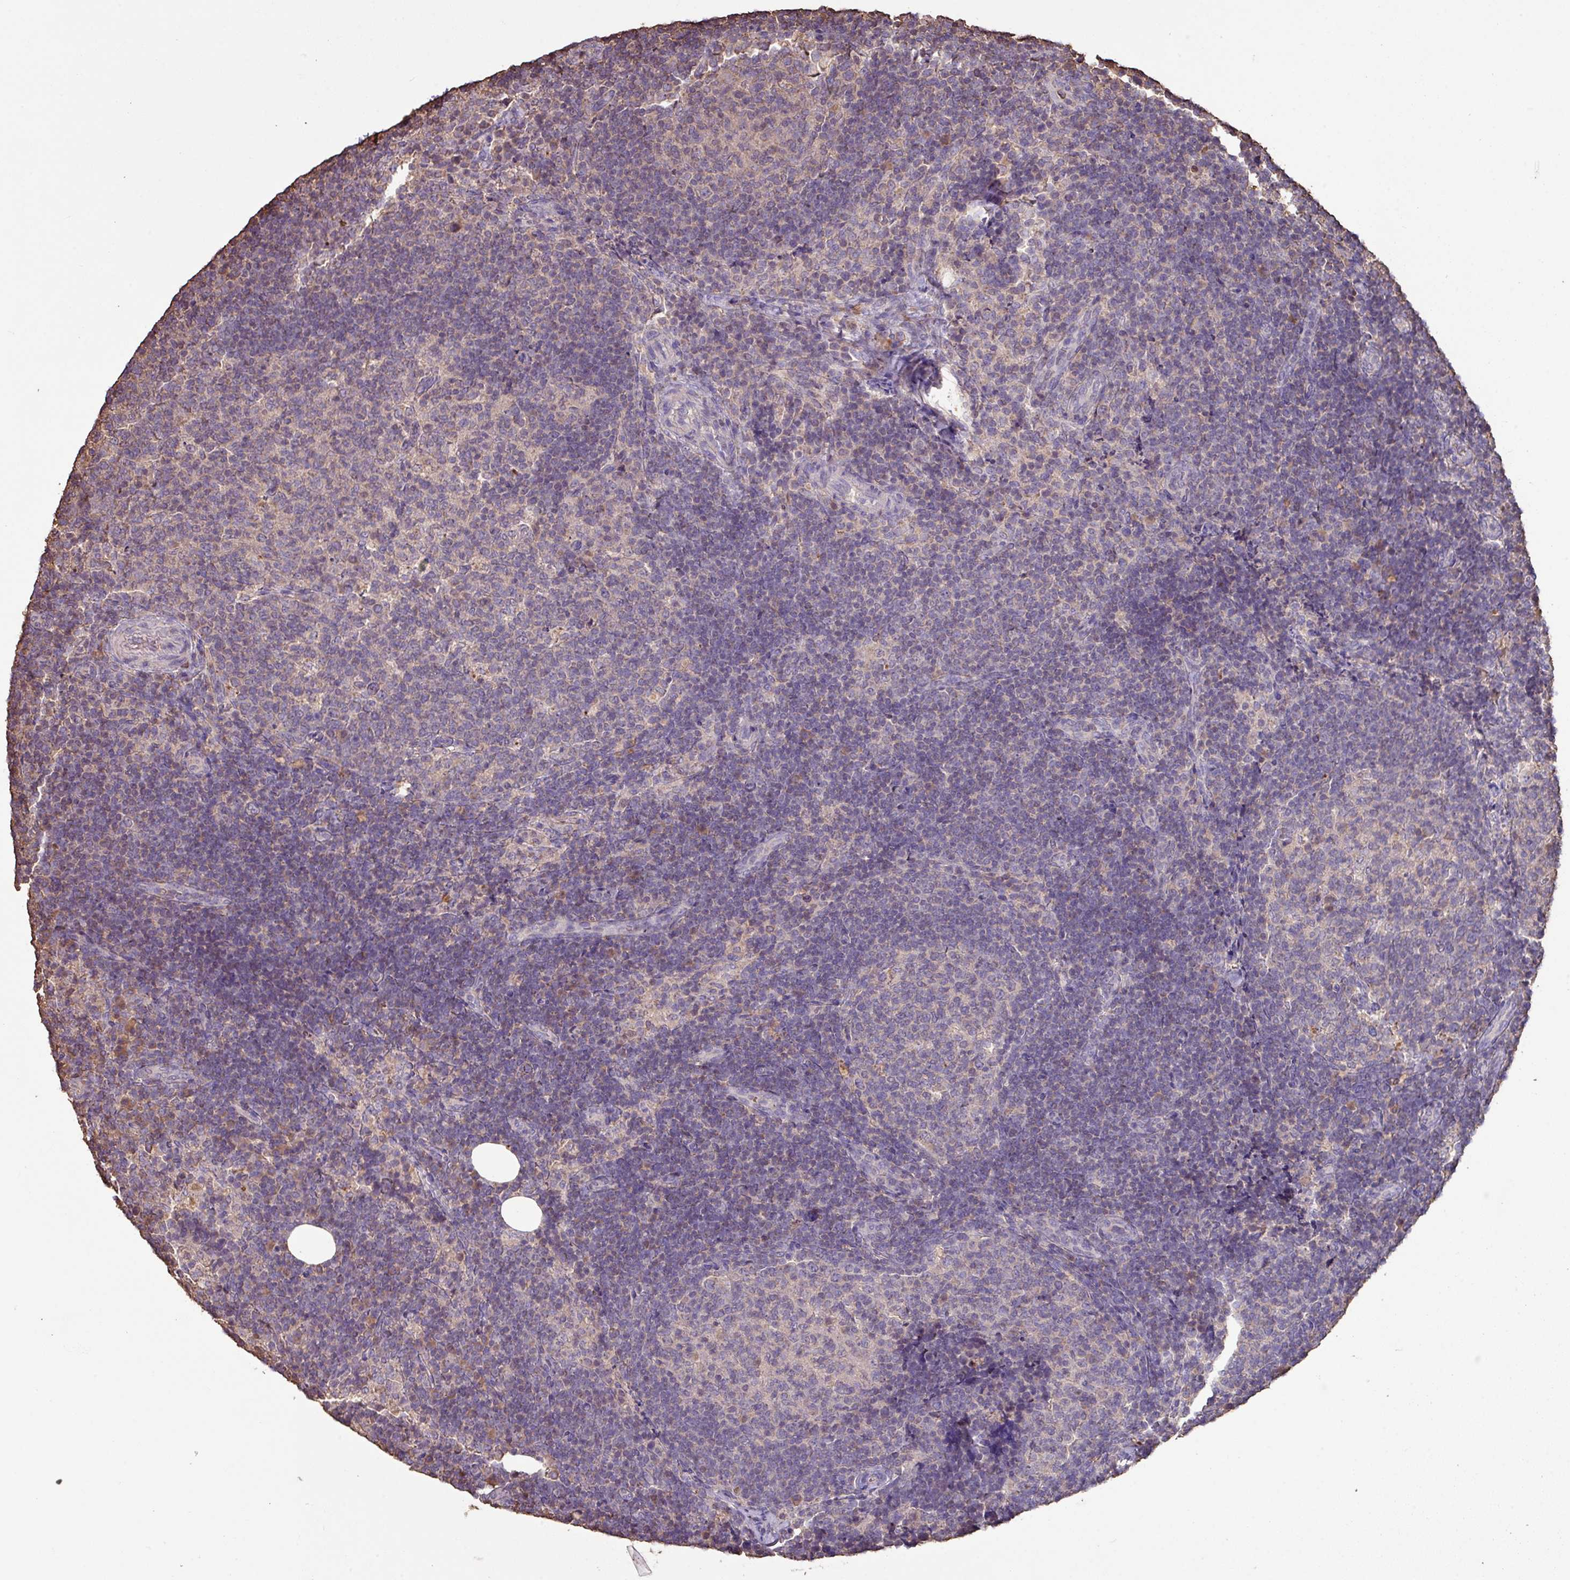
{"staining": {"intensity": "negative", "quantity": "none", "location": "none"}, "tissue": "lymph node", "cell_type": "Germinal center cells", "image_type": "normal", "snomed": [{"axis": "morphology", "description": "Normal tissue, NOS"}, {"axis": "topography", "description": "Lymph node"}], "caption": "IHC of unremarkable lymph node demonstrates no positivity in germinal center cells.", "gene": "CAMK2A", "patient": {"sex": "female", "age": 31}}